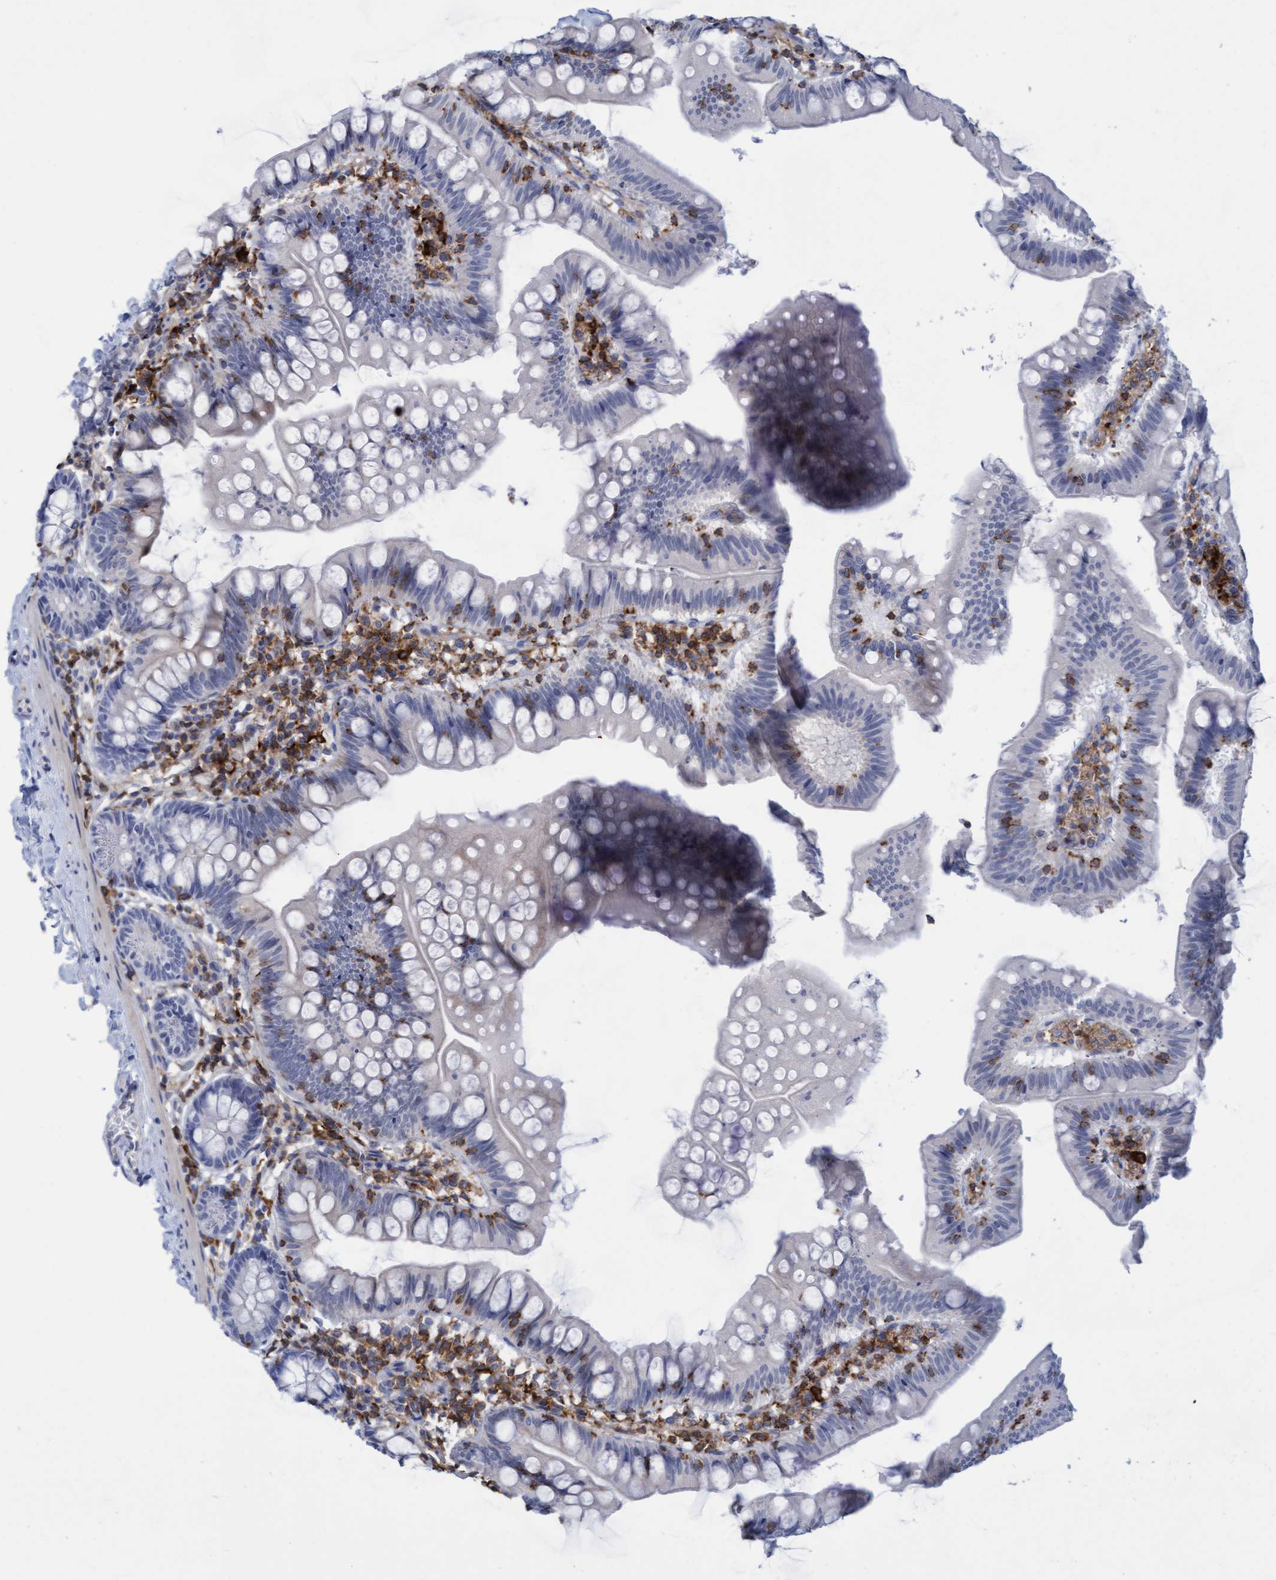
{"staining": {"intensity": "negative", "quantity": "none", "location": "none"}, "tissue": "small intestine", "cell_type": "Glandular cells", "image_type": "normal", "snomed": [{"axis": "morphology", "description": "Normal tissue, NOS"}, {"axis": "topography", "description": "Small intestine"}], "caption": "Histopathology image shows no protein positivity in glandular cells of unremarkable small intestine. (Stains: DAB immunohistochemistry with hematoxylin counter stain, Microscopy: brightfield microscopy at high magnification).", "gene": "FNBP1", "patient": {"sex": "male", "age": 7}}